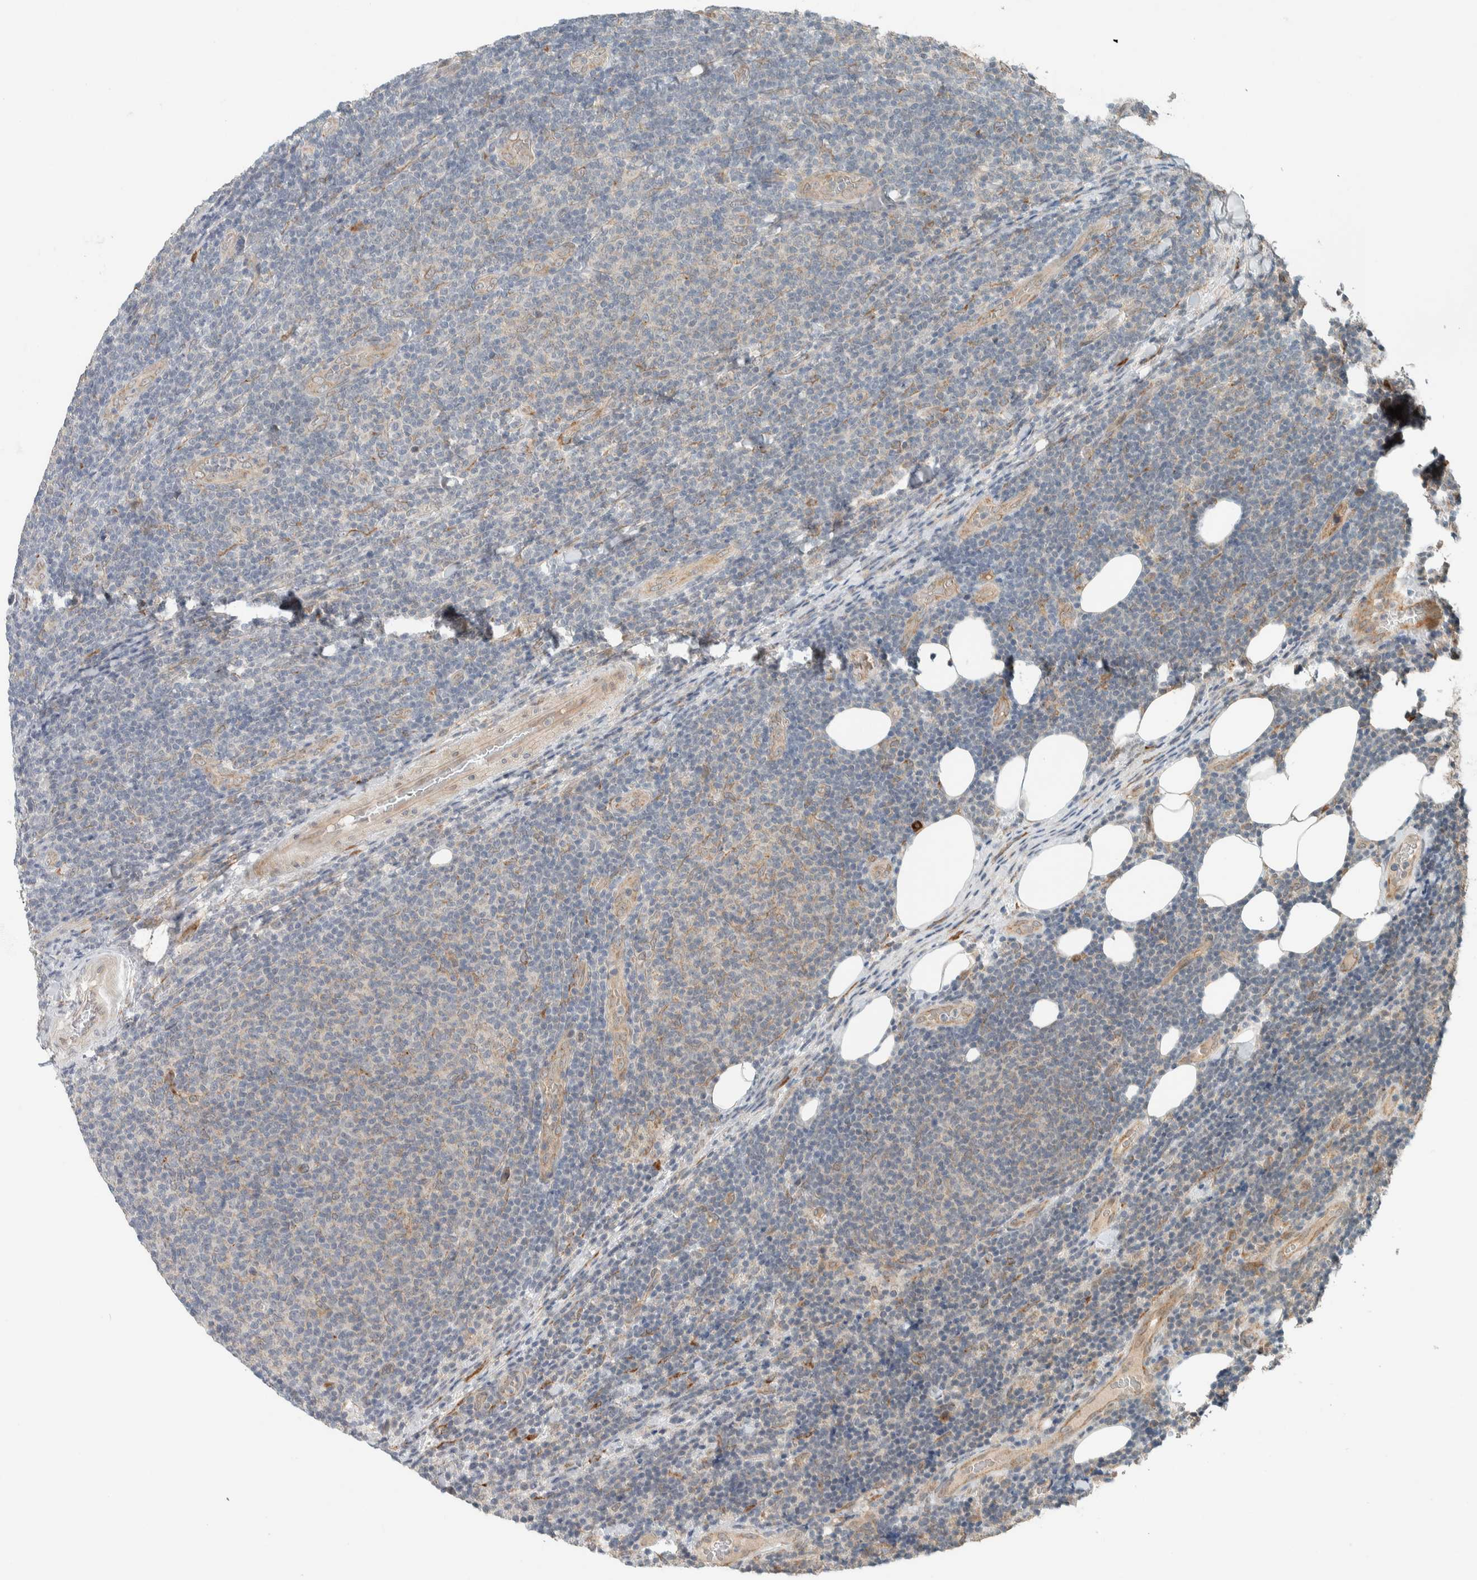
{"staining": {"intensity": "weak", "quantity": "<25%", "location": "cytoplasmic/membranous"}, "tissue": "lymphoma", "cell_type": "Tumor cells", "image_type": "cancer", "snomed": [{"axis": "morphology", "description": "Malignant lymphoma, non-Hodgkin's type, Low grade"}, {"axis": "topography", "description": "Lymph node"}], "caption": "Lymphoma was stained to show a protein in brown. There is no significant positivity in tumor cells. (Immunohistochemistry, brightfield microscopy, high magnification).", "gene": "CTBP2", "patient": {"sex": "male", "age": 66}}